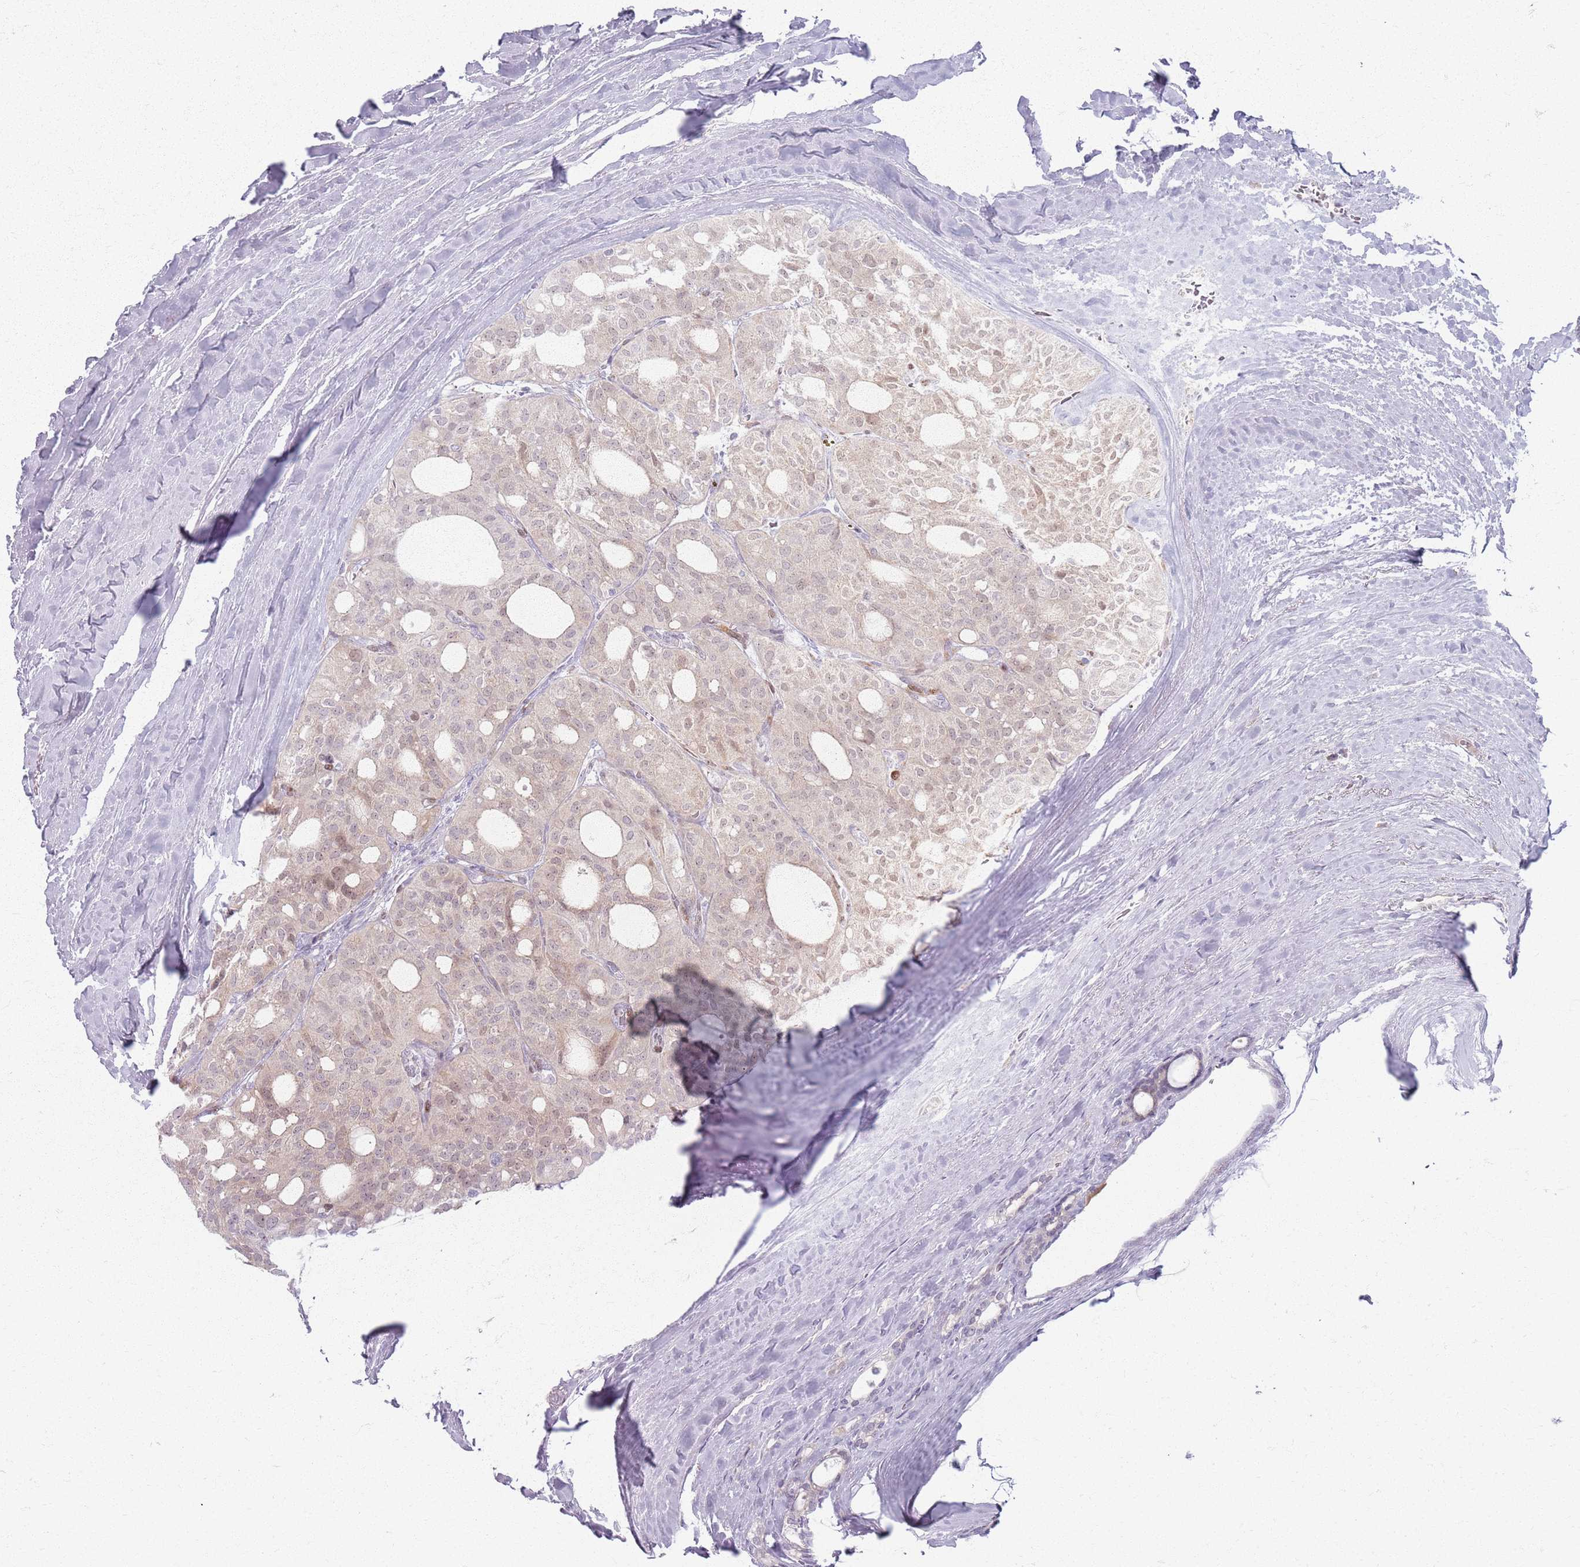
{"staining": {"intensity": "weak", "quantity": "25%-75%", "location": "cytoplasmic/membranous,nuclear"}, "tissue": "thyroid cancer", "cell_type": "Tumor cells", "image_type": "cancer", "snomed": [{"axis": "morphology", "description": "Follicular adenoma carcinoma, NOS"}, {"axis": "topography", "description": "Thyroid gland"}], "caption": "Immunohistochemical staining of human thyroid cancer demonstrates low levels of weak cytoplasmic/membranous and nuclear positivity in about 25%-75% of tumor cells. Nuclei are stained in blue.", "gene": "CRIPT", "patient": {"sex": "male", "age": 75}}